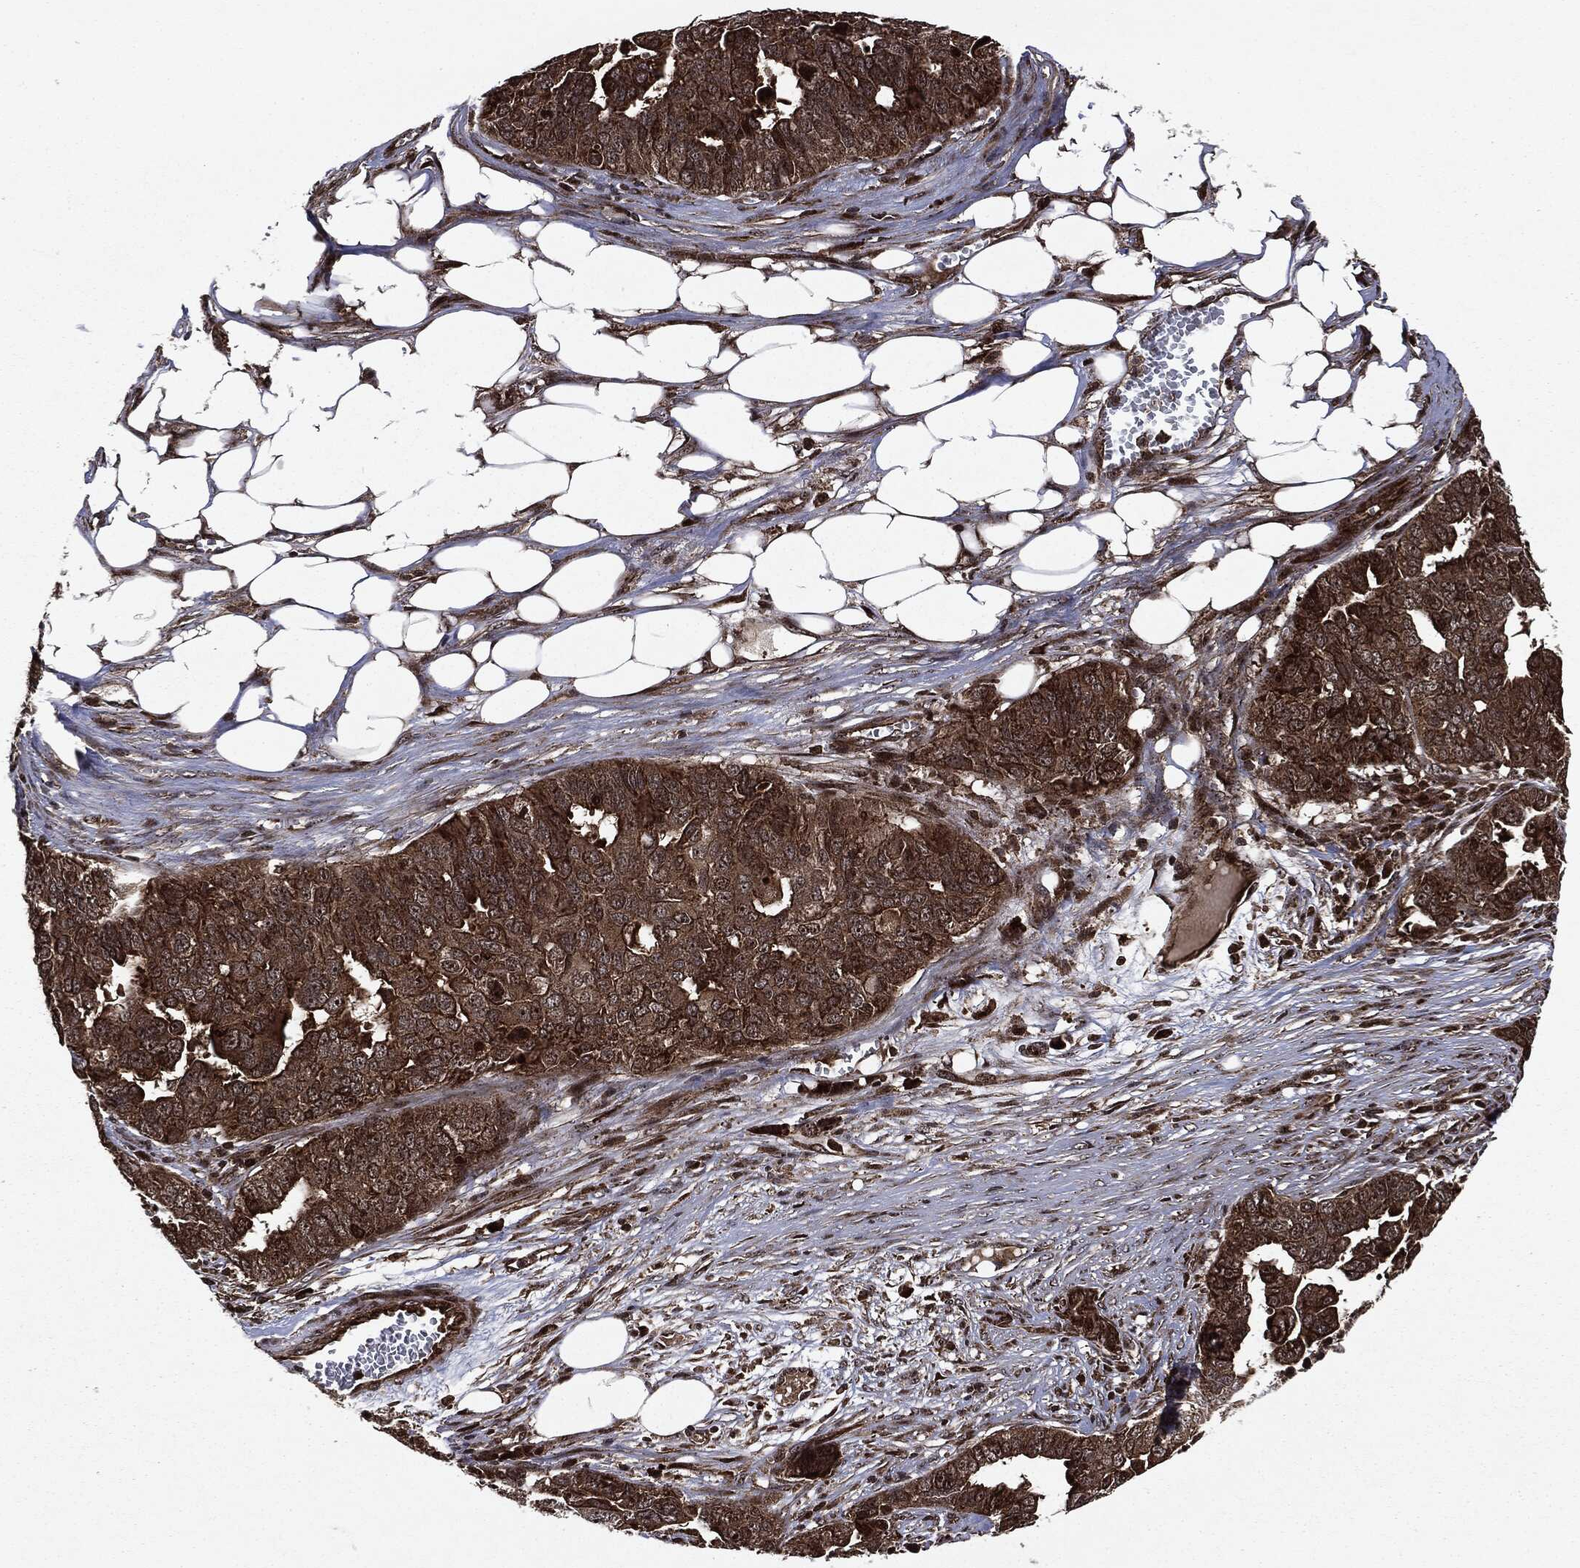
{"staining": {"intensity": "moderate", "quantity": ">75%", "location": "cytoplasmic/membranous,nuclear"}, "tissue": "ovarian cancer", "cell_type": "Tumor cells", "image_type": "cancer", "snomed": [{"axis": "morphology", "description": "Carcinoma, endometroid"}, {"axis": "topography", "description": "Soft tissue"}, {"axis": "topography", "description": "Ovary"}], "caption": "The photomicrograph reveals staining of ovarian endometroid carcinoma, revealing moderate cytoplasmic/membranous and nuclear protein positivity (brown color) within tumor cells.", "gene": "CARD6", "patient": {"sex": "female", "age": 52}}